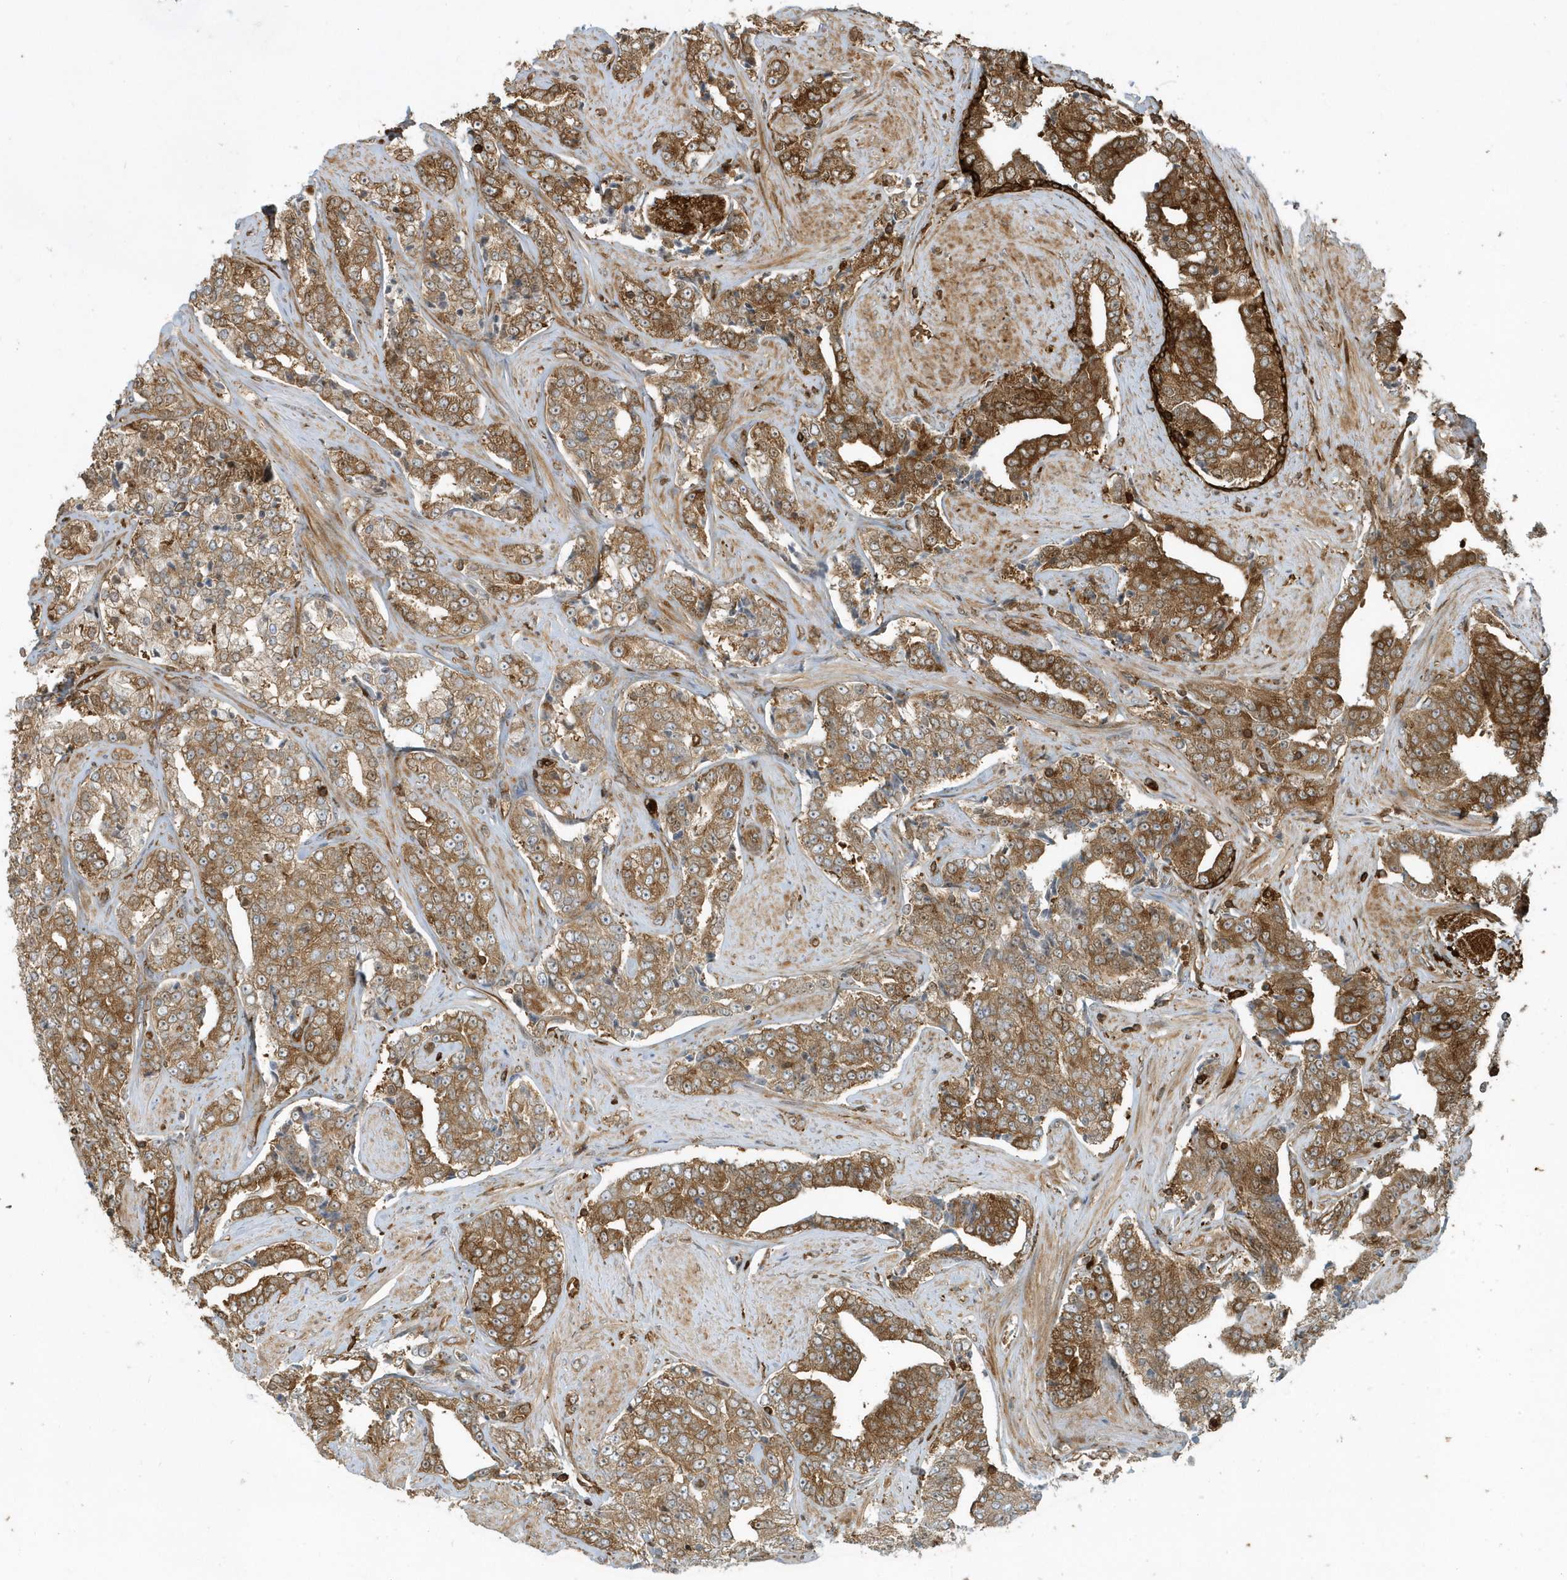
{"staining": {"intensity": "moderate", "quantity": ">75%", "location": "cytoplasmic/membranous"}, "tissue": "prostate cancer", "cell_type": "Tumor cells", "image_type": "cancer", "snomed": [{"axis": "morphology", "description": "Adenocarcinoma, High grade"}, {"axis": "topography", "description": "Prostate"}], "caption": "Protein expression analysis of high-grade adenocarcinoma (prostate) shows moderate cytoplasmic/membranous positivity in about >75% of tumor cells. (IHC, brightfield microscopy, high magnification).", "gene": "CLCN6", "patient": {"sex": "male", "age": 71}}